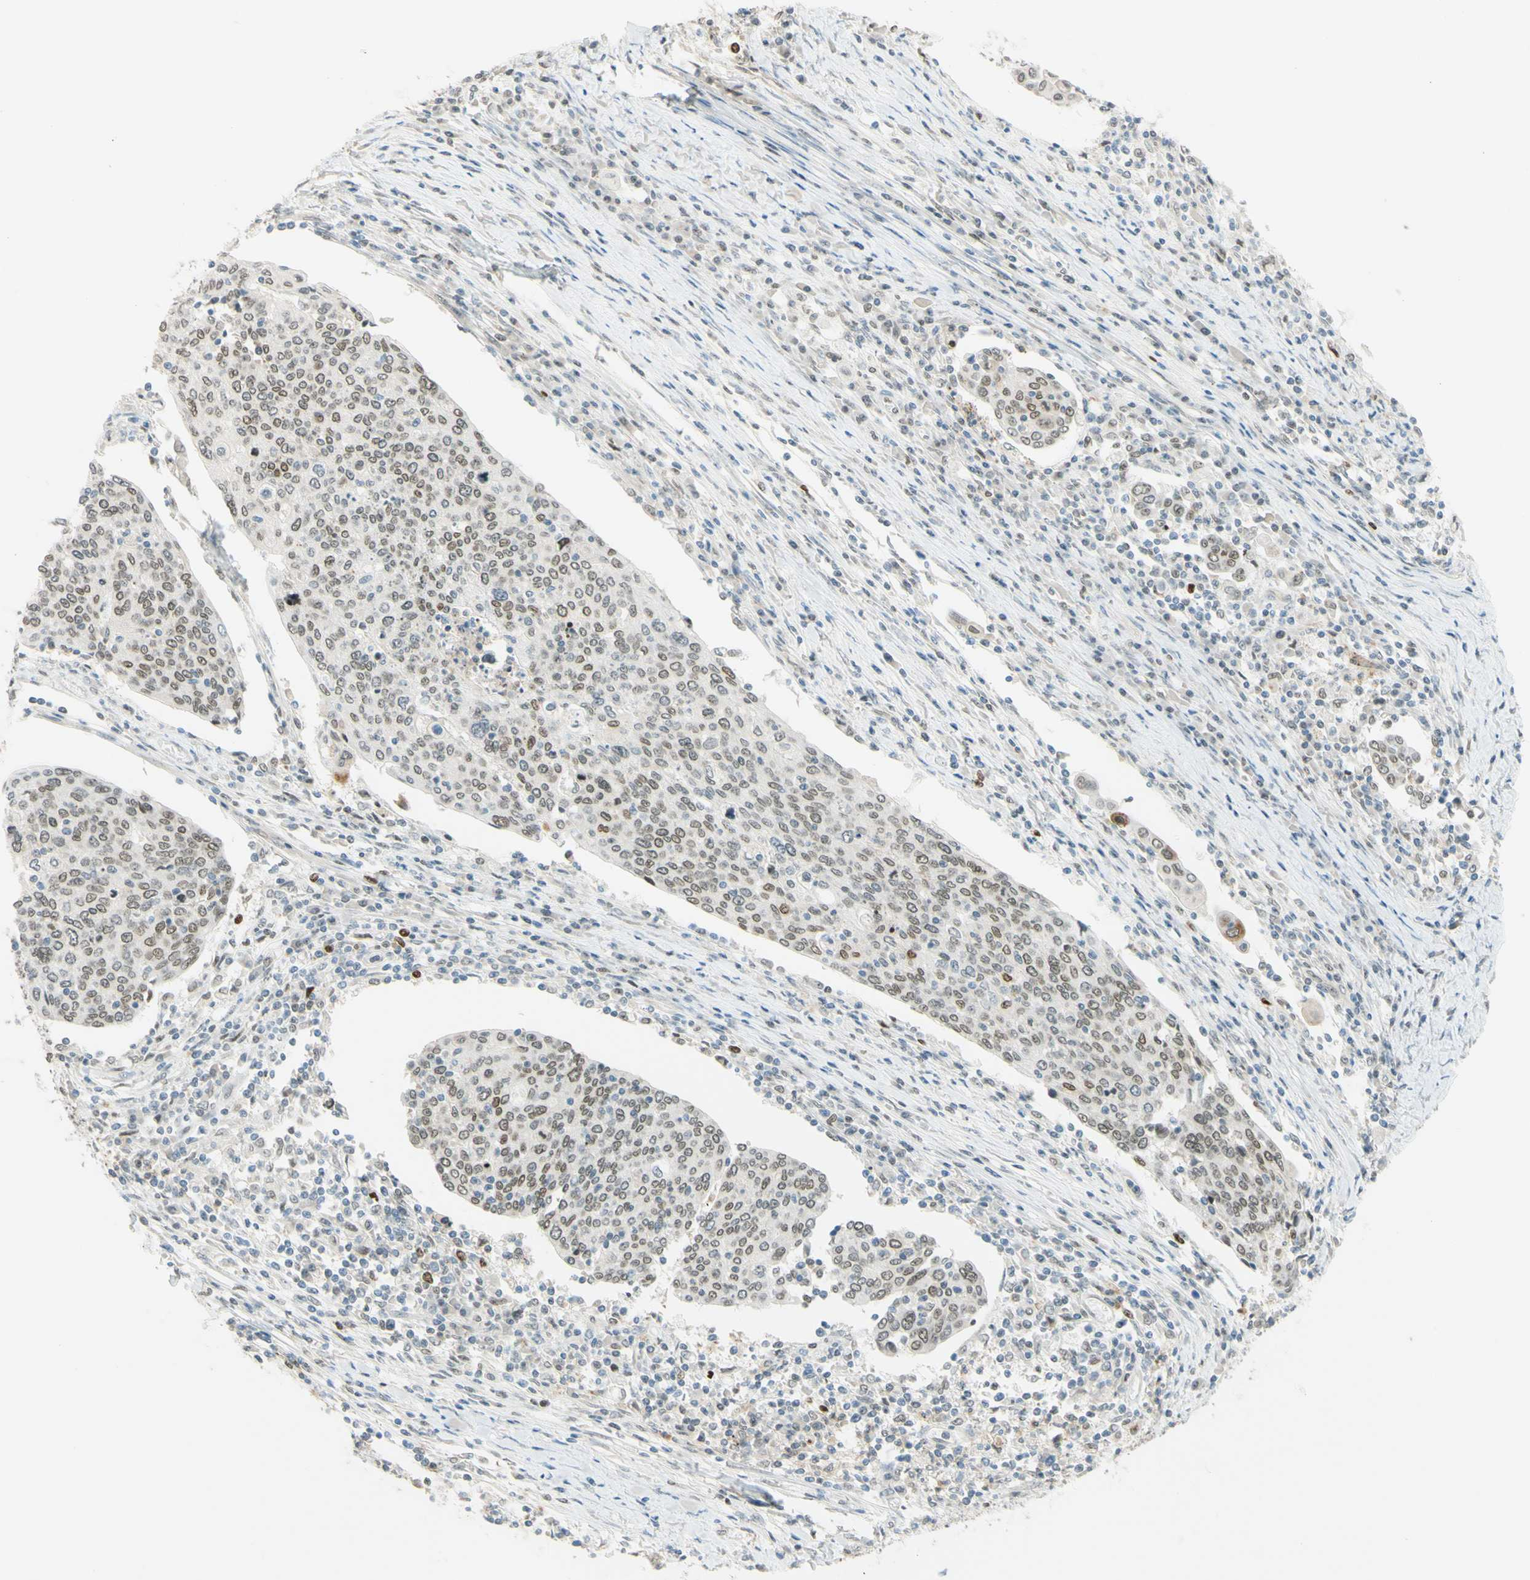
{"staining": {"intensity": "weak", "quantity": ">75%", "location": "nuclear"}, "tissue": "cervical cancer", "cell_type": "Tumor cells", "image_type": "cancer", "snomed": [{"axis": "morphology", "description": "Squamous cell carcinoma, NOS"}, {"axis": "topography", "description": "Cervix"}], "caption": "Protein expression analysis of cervical squamous cell carcinoma demonstrates weak nuclear staining in about >75% of tumor cells.", "gene": "POLB", "patient": {"sex": "female", "age": 40}}